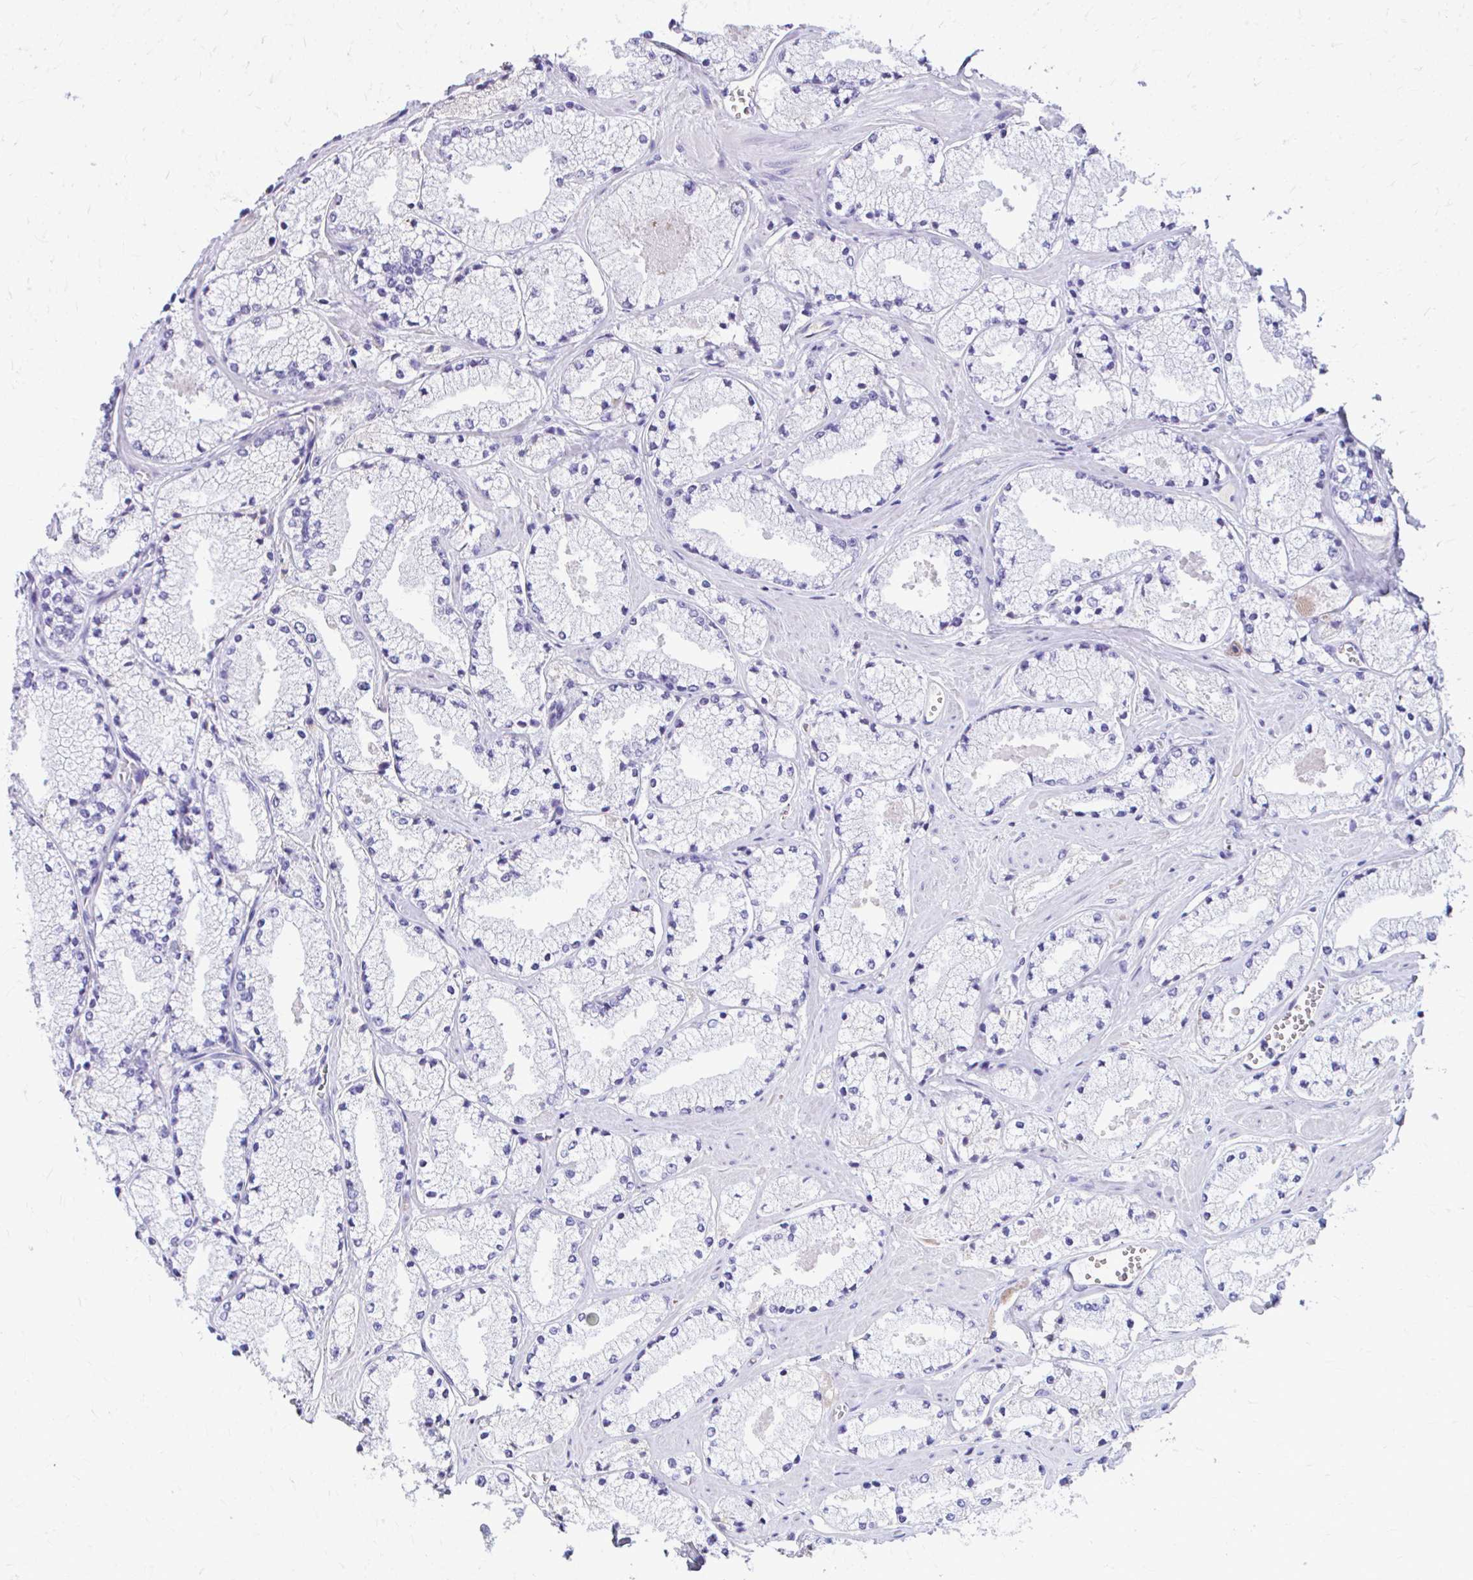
{"staining": {"intensity": "negative", "quantity": "none", "location": "none"}, "tissue": "prostate cancer", "cell_type": "Tumor cells", "image_type": "cancer", "snomed": [{"axis": "morphology", "description": "Adenocarcinoma, High grade"}, {"axis": "topography", "description": "Prostate"}], "caption": "This is a histopathology image of IHC staining of high-grade adenocarcinoma (prostate), which shows no expression in tumor cells.", "gene": "CFH", "patient": {"sex": "male", "age": 63}}